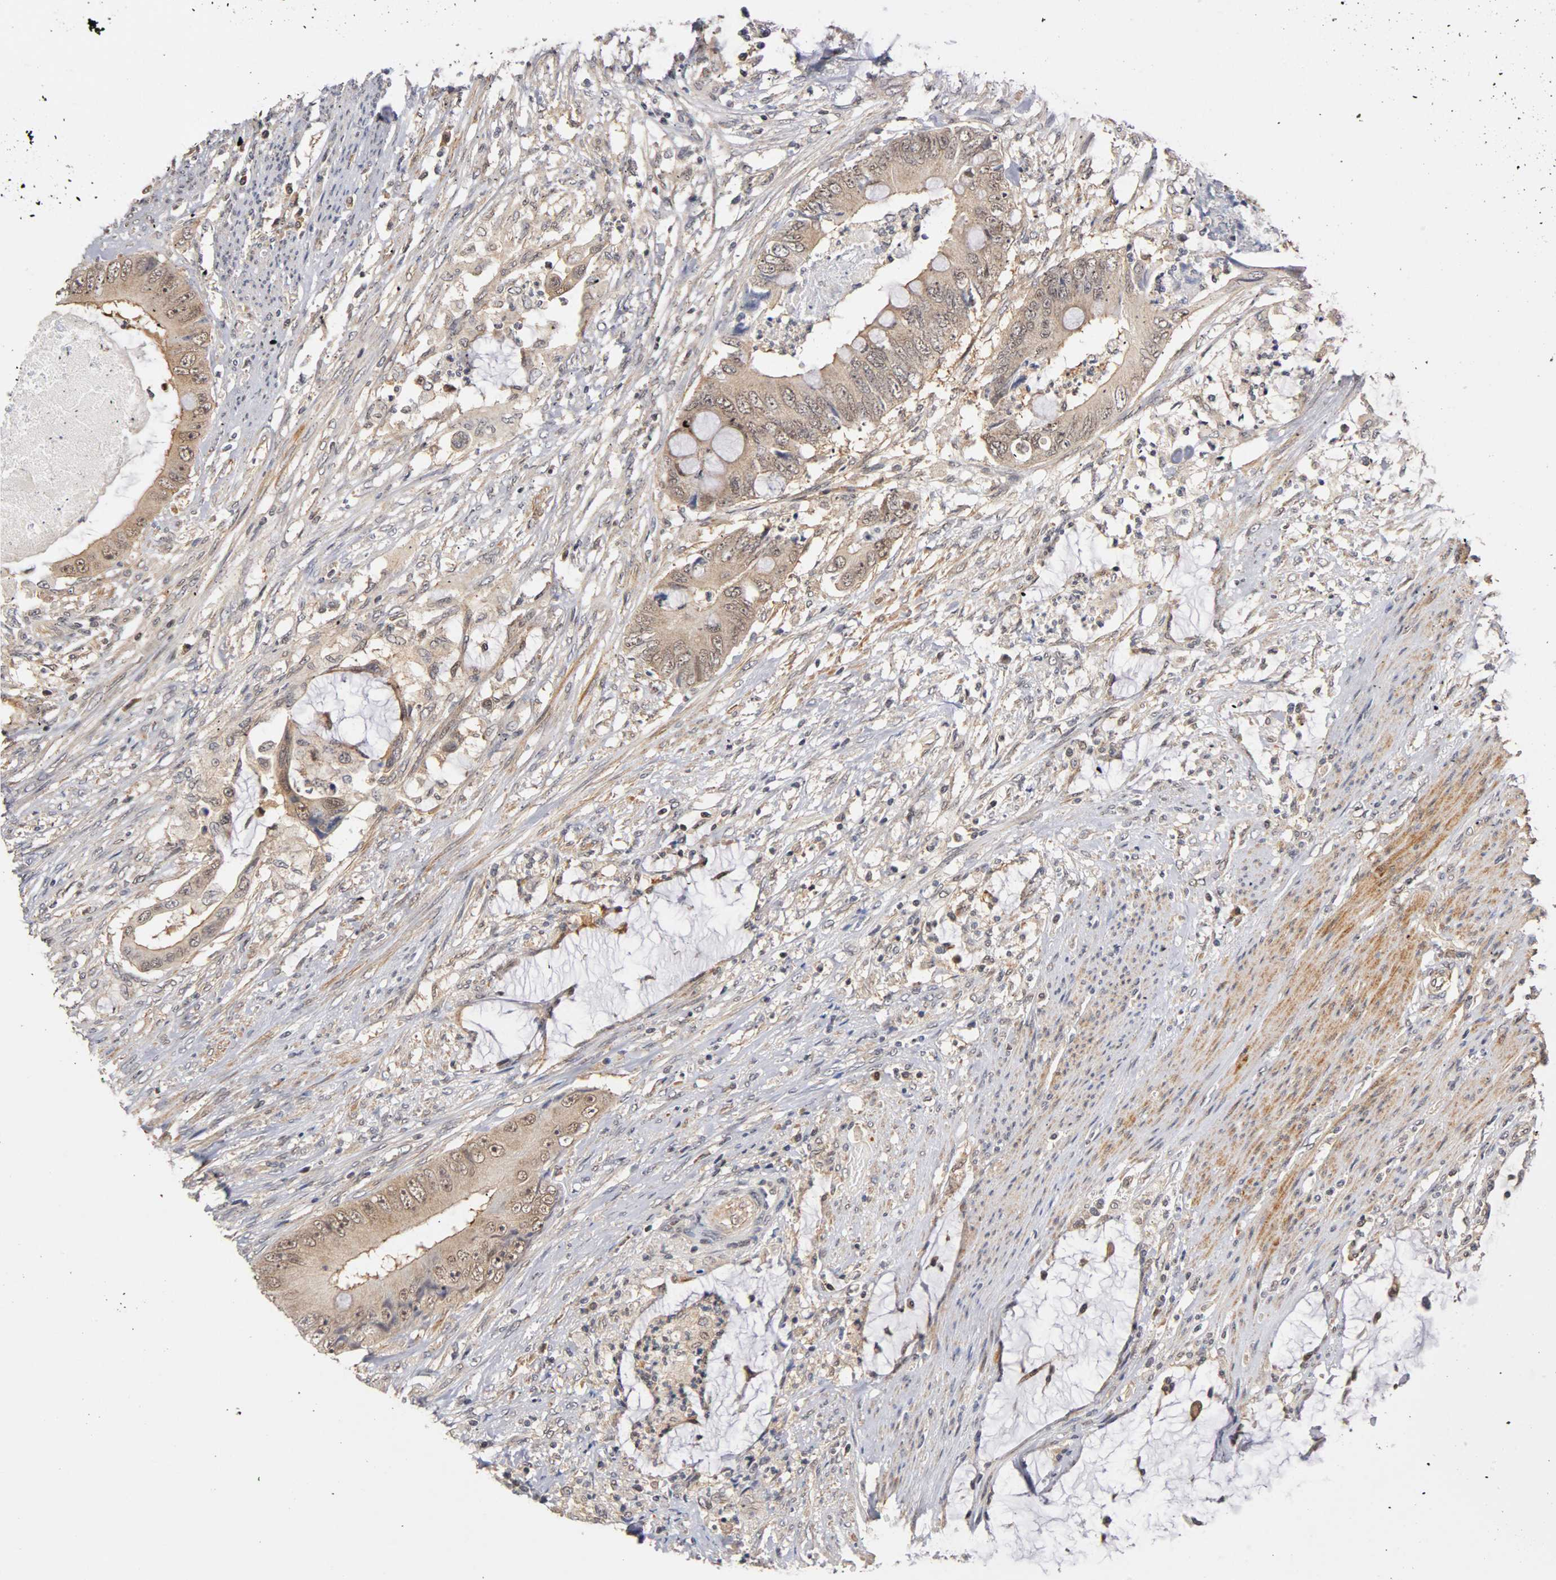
{"staining": {"intensity": "moderate", "quantity": ">75%", "location": "cytoplasmic/membranous,nuclear"}, "tissue": "colorectal cancer", "cell_type": "Tumor cells", "image_type": "cancer", "snomed": [{"axis": "morphology", "description": "Adenocarcinoma, NOS"}, {"axis": "topography", "description": "Rectum"}], "caption": "A brown stain shows moderate cytoplasmic/membranous and nuclear positivity of a protein in human adenocarcinoma (colorectal) tumor cells.", "gene": "UBE2M", "patient": {"sex": "female", "age": 77}}